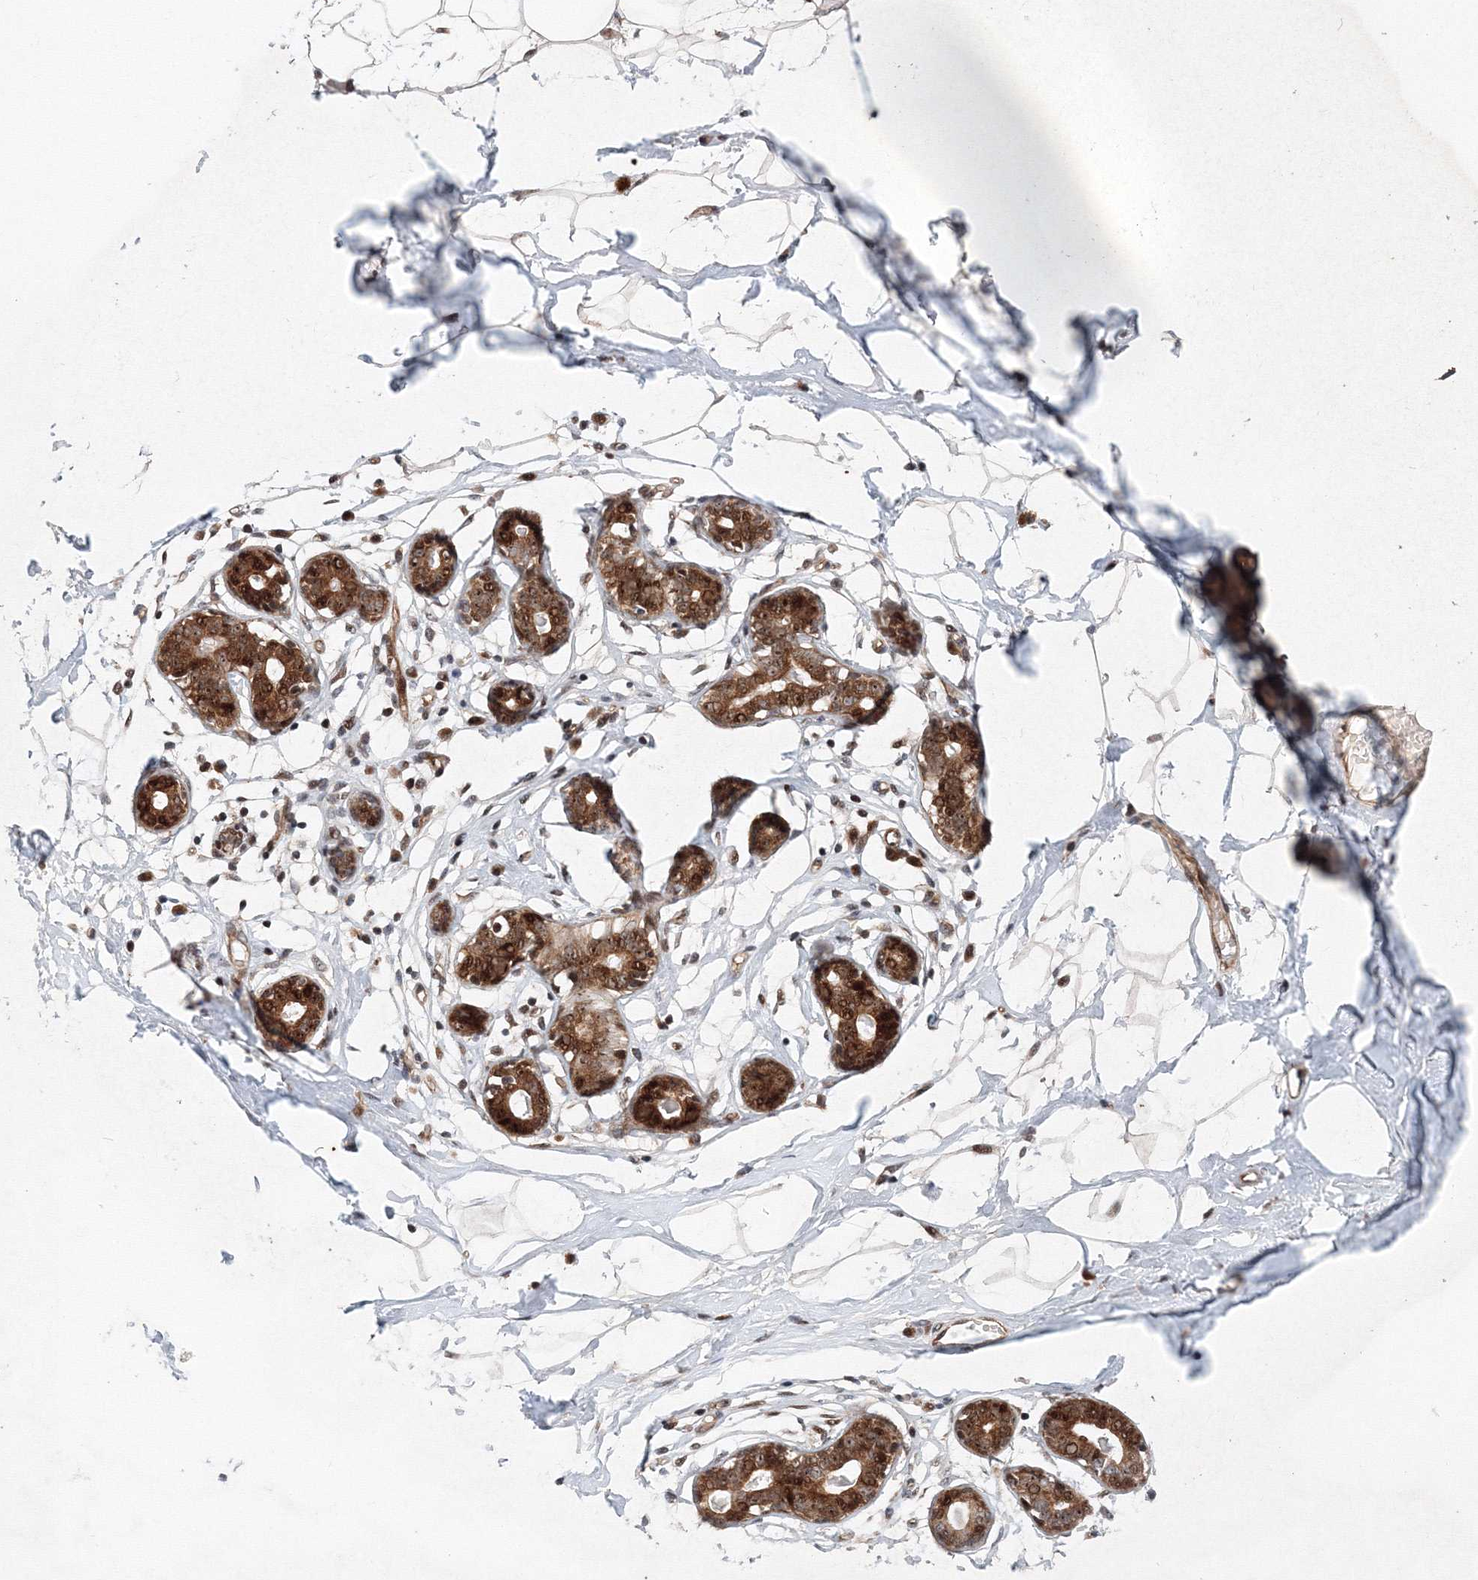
{"staining": {"intensity": "strong", "quantity": ">75%", "location": "nuclear"}, "tissue": "breast", "cell_type": "Adipocytes", "image_type": "normal", "snomed": [{"axis": "morphology", "description": "Normal tissue, NOS"}, {"axis": "topography", "description": "Breast"}], "caption": "Protein expression analysis of normal human breast reveals strong nuclear staining in about >75% of adipocytes.", "gene": "ANKAR", "patient": {"sex": "female", "age": 23}}